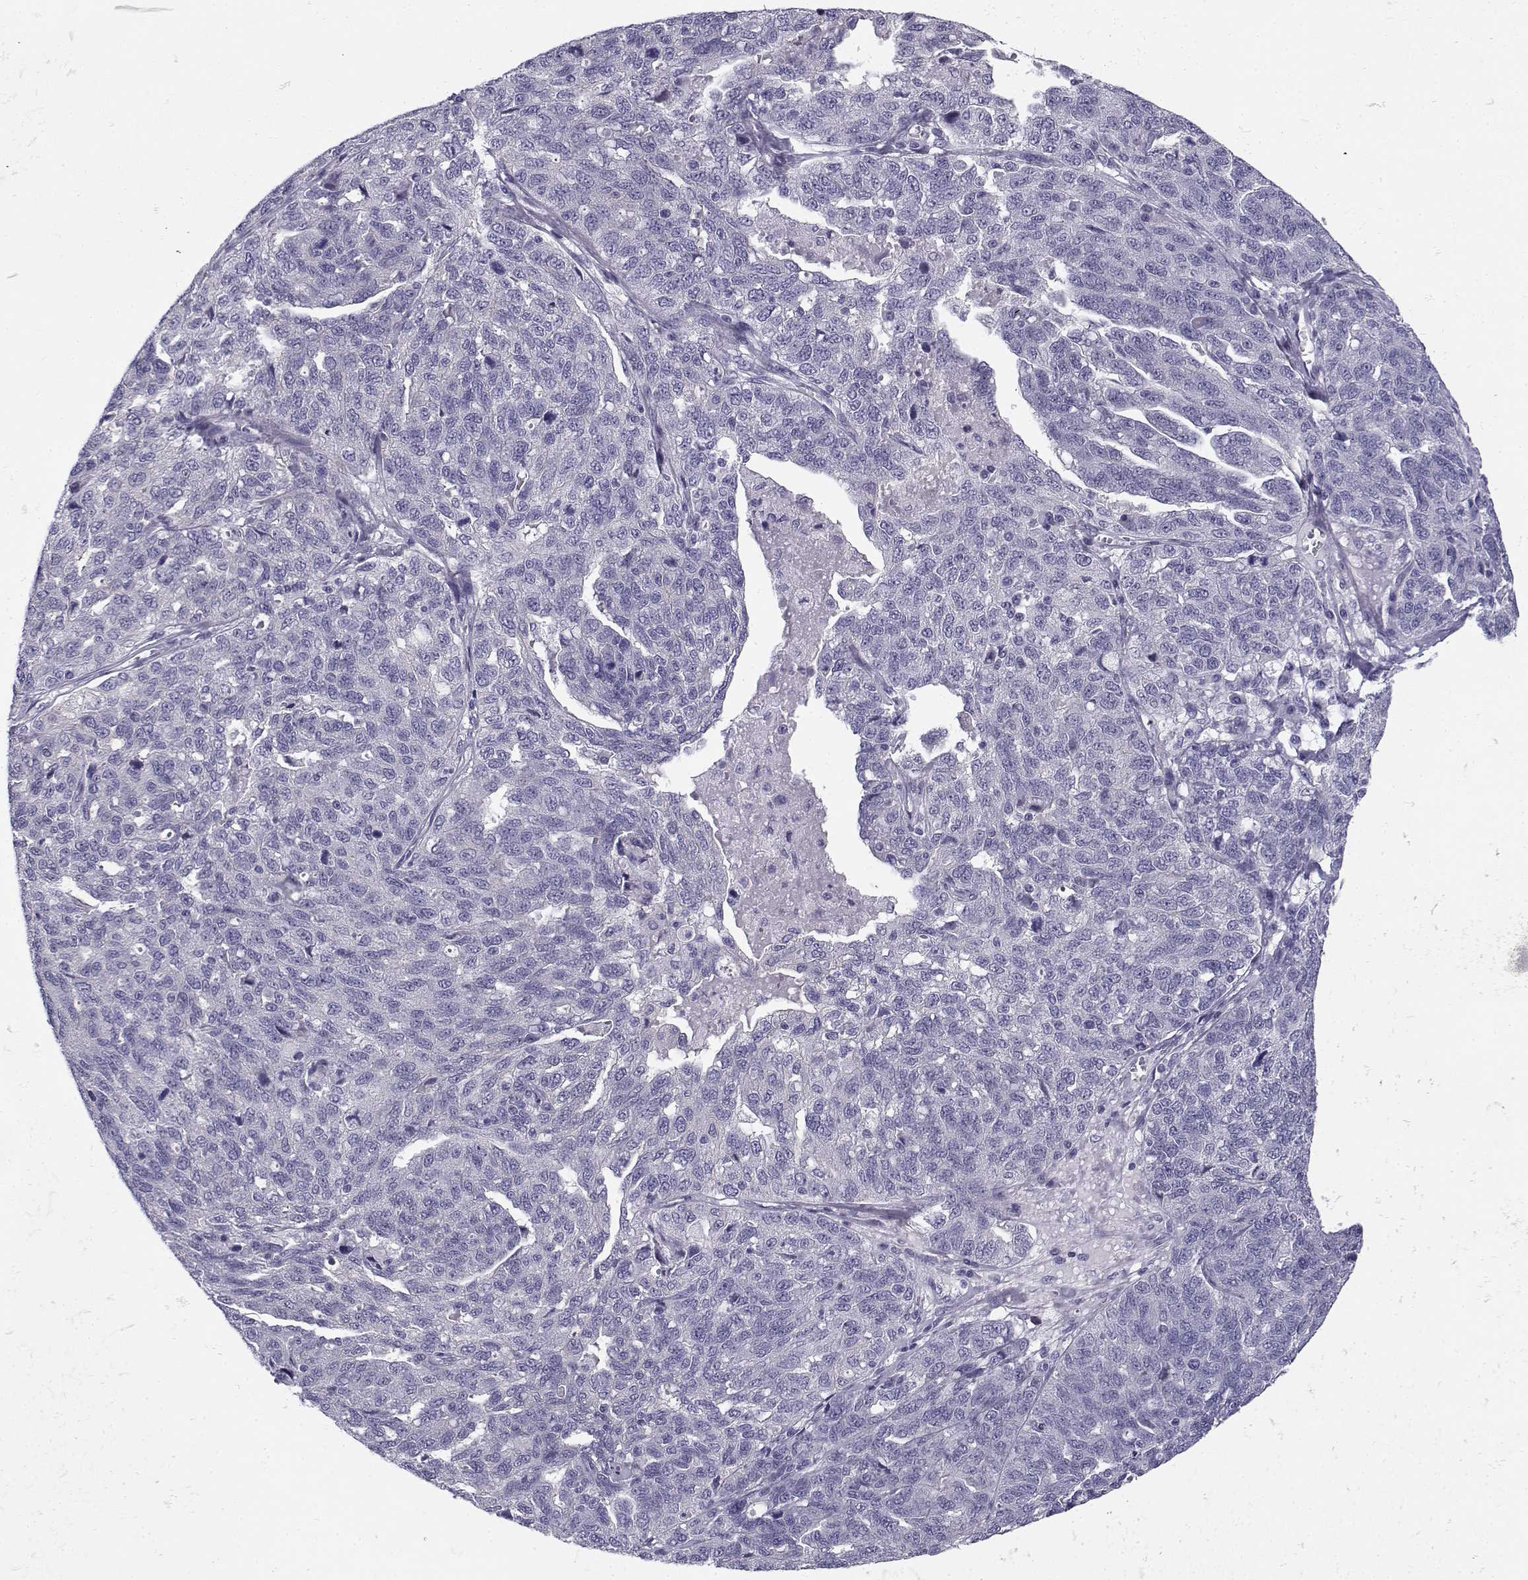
{"staining": {"intensity": "negative", "quantity": "none", "location": "none"}, "tissue": "ovarian cancer", "cell_type": "Tumor cells", "image_type": "cancer", "snomed": [{"axis": "morphology", "description": "Cystadenocarcinoma, serous, NOS"}, {"axis": "topography", "description": "Ovary"}], "caption": "High magnification brightfield microscopy of ovarian cancer (serous cystadenocarcinoma) stained with DAB (3,3'-diaminobenzidine) (brown) and counterstained with hematoxylin (blue): tumor cells show no significant expression. The staining is performed using DAB (3,3'-diaminobenzidine) brown chromogen with nuclei counter-stained in using hematoxylin.", "gene": "CREB3L3", "patient": {"sex": "female", "age": 71}}